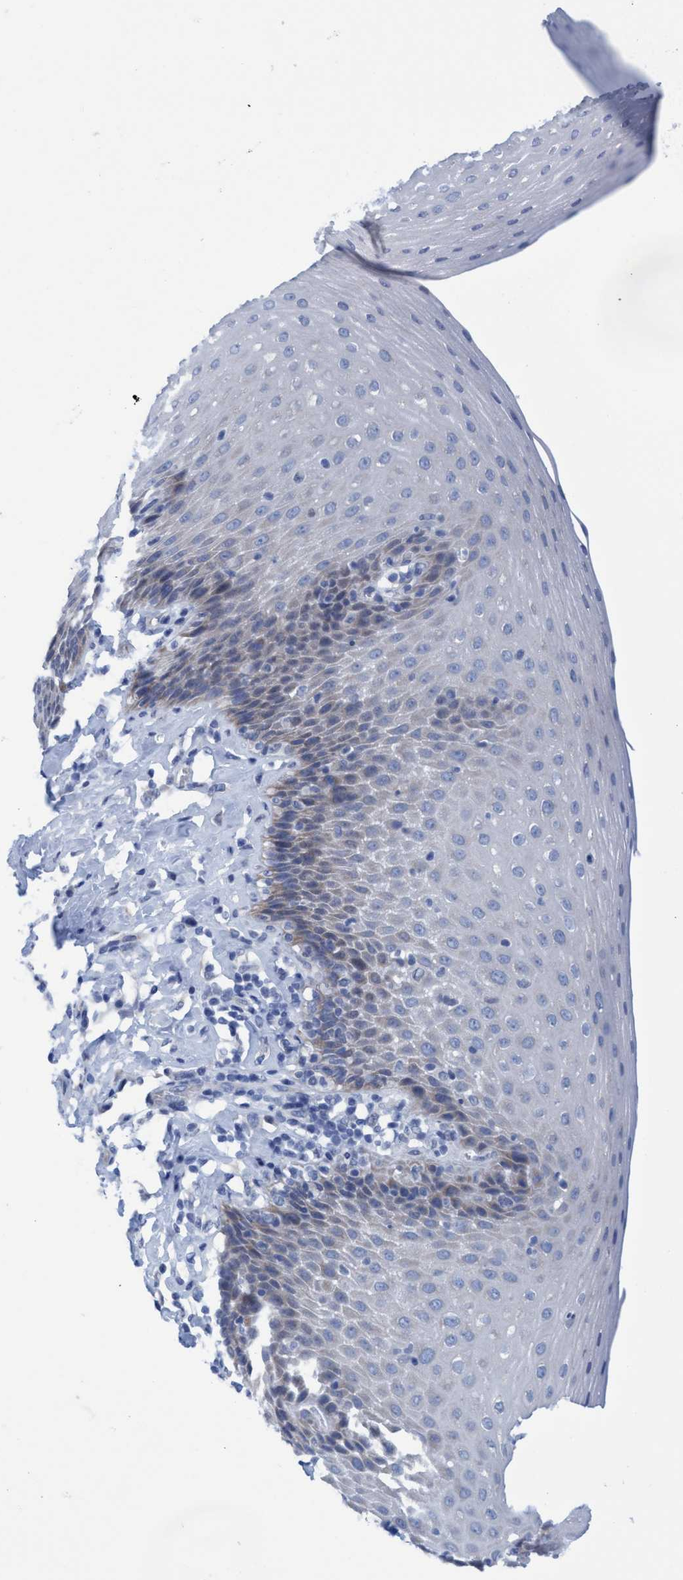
{"staining": {"intensity": "negative", "quantity": "none", "location": "none"}, "tissue": "esophagus", "cell_type": "Squamous epithelial cells", "image_type": "normal", "snomed": [{"axis": "morphology", "description": "Normal tissue, NOS"}, {"axis": "topography", "description": "Esophagus"}], "caption": "Squamous epithelial cells show no significant protein staining in benign esophagus. (Brightfield microscopy of DAB immunohistochemistry (IHC) at high magnification).", "gene": "RSAD1", "patient": {"sex": "female", "age": 61}}